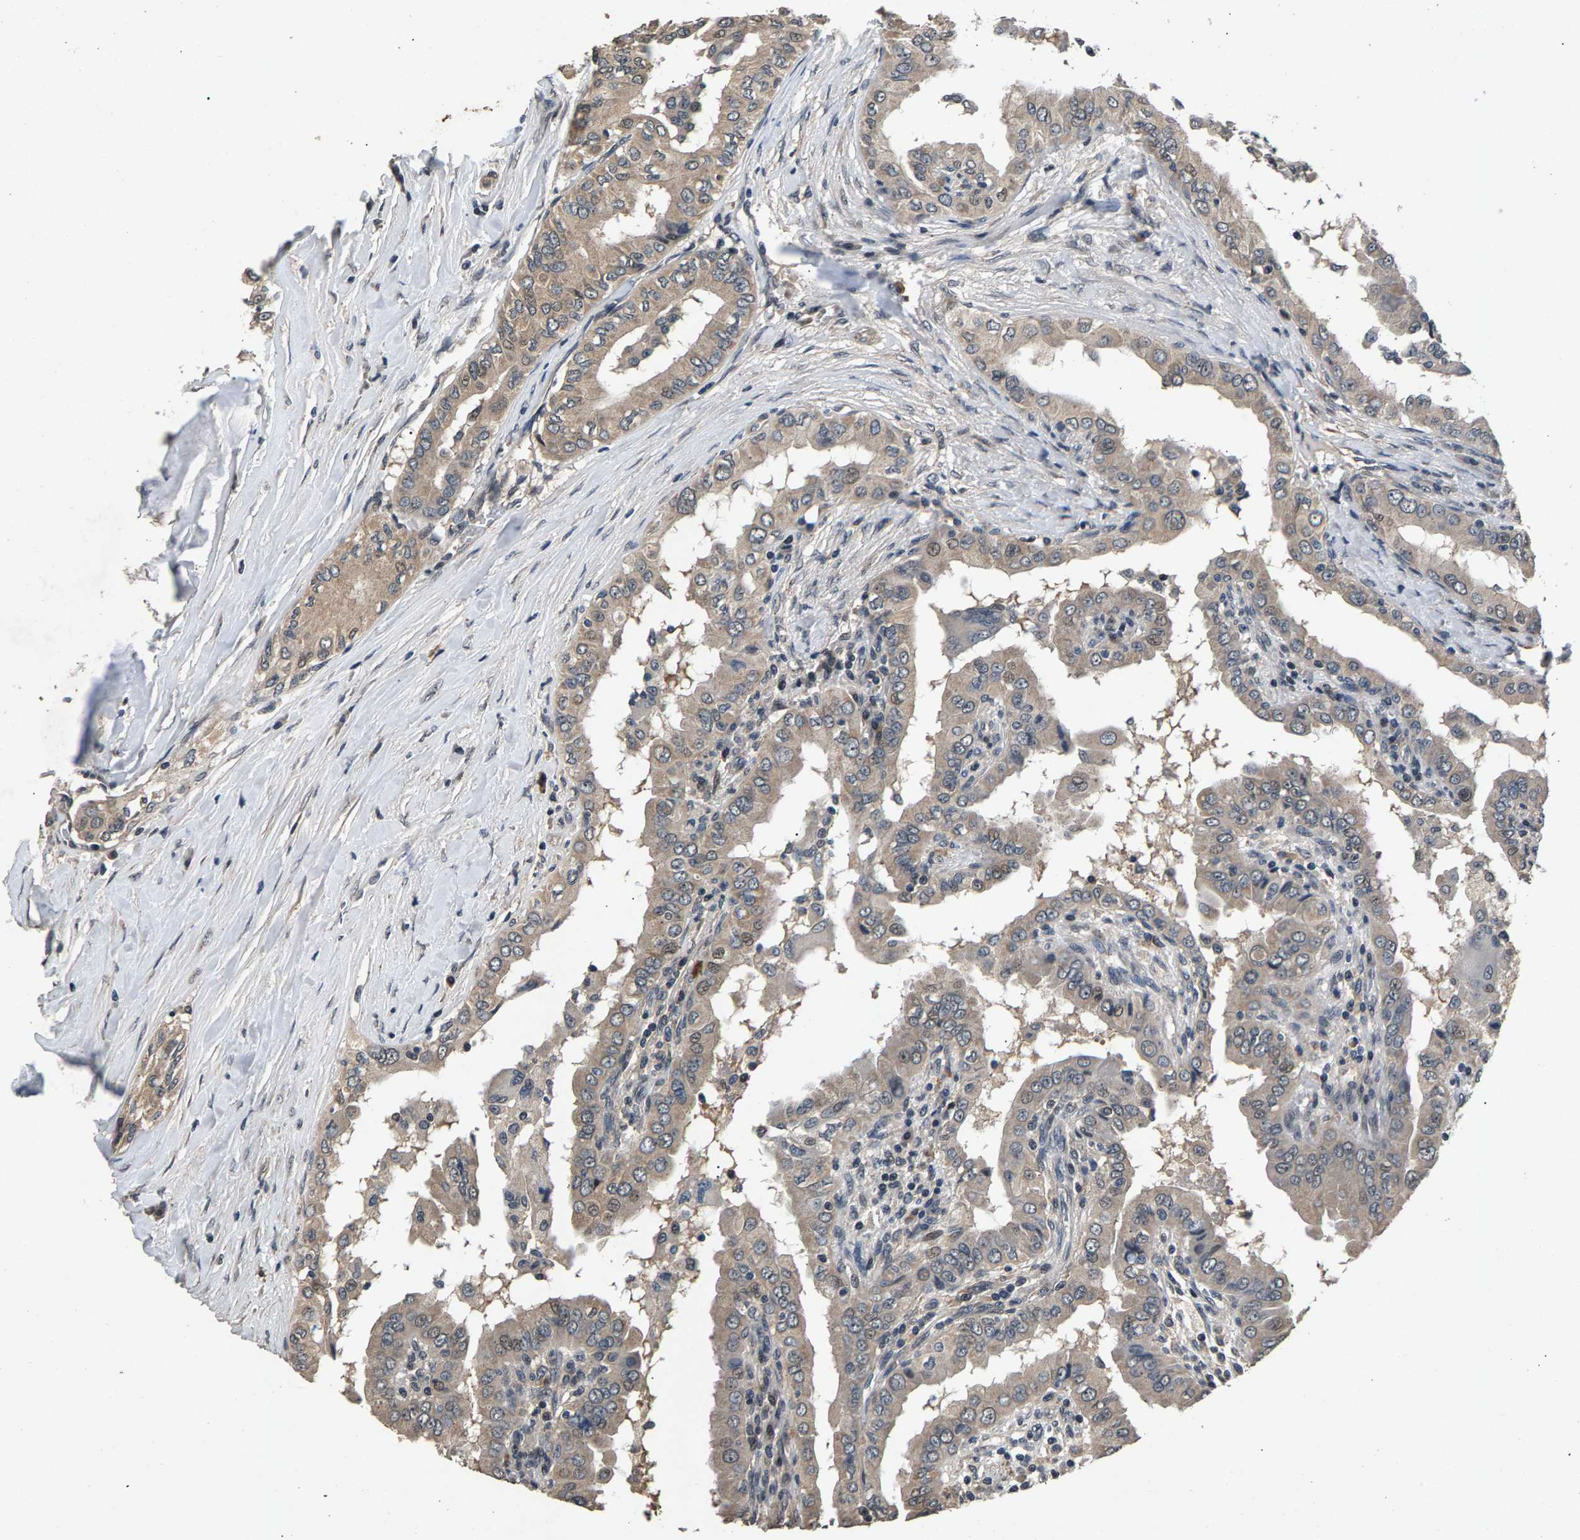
{"staining": {"intensity": "weak", "quantity": "25%-75%", "location": "cytoplasmic/membranous"}, "tissue": "thyroid cancer", "cell_type": "Tumor cells", "image_type": "cancer", "snomed": [{"axis": "morphology", "description": "Papillary adenocarcinoma, NOS"}, {"axis": "topography", "description": "Thyroid gland"}], "caption": "Immunohistochemical staining of thyroid cancer (papillary adenocarcinoma) exhibits low levels of weak cytoplasmic/membranous staining in approximately 25%-75% of tumor cells. The protein of interest is shown in brown color, while the nuclei are stained blue.", "gene": "RBM33", "patient": {"sex": "male", "age": 33}}